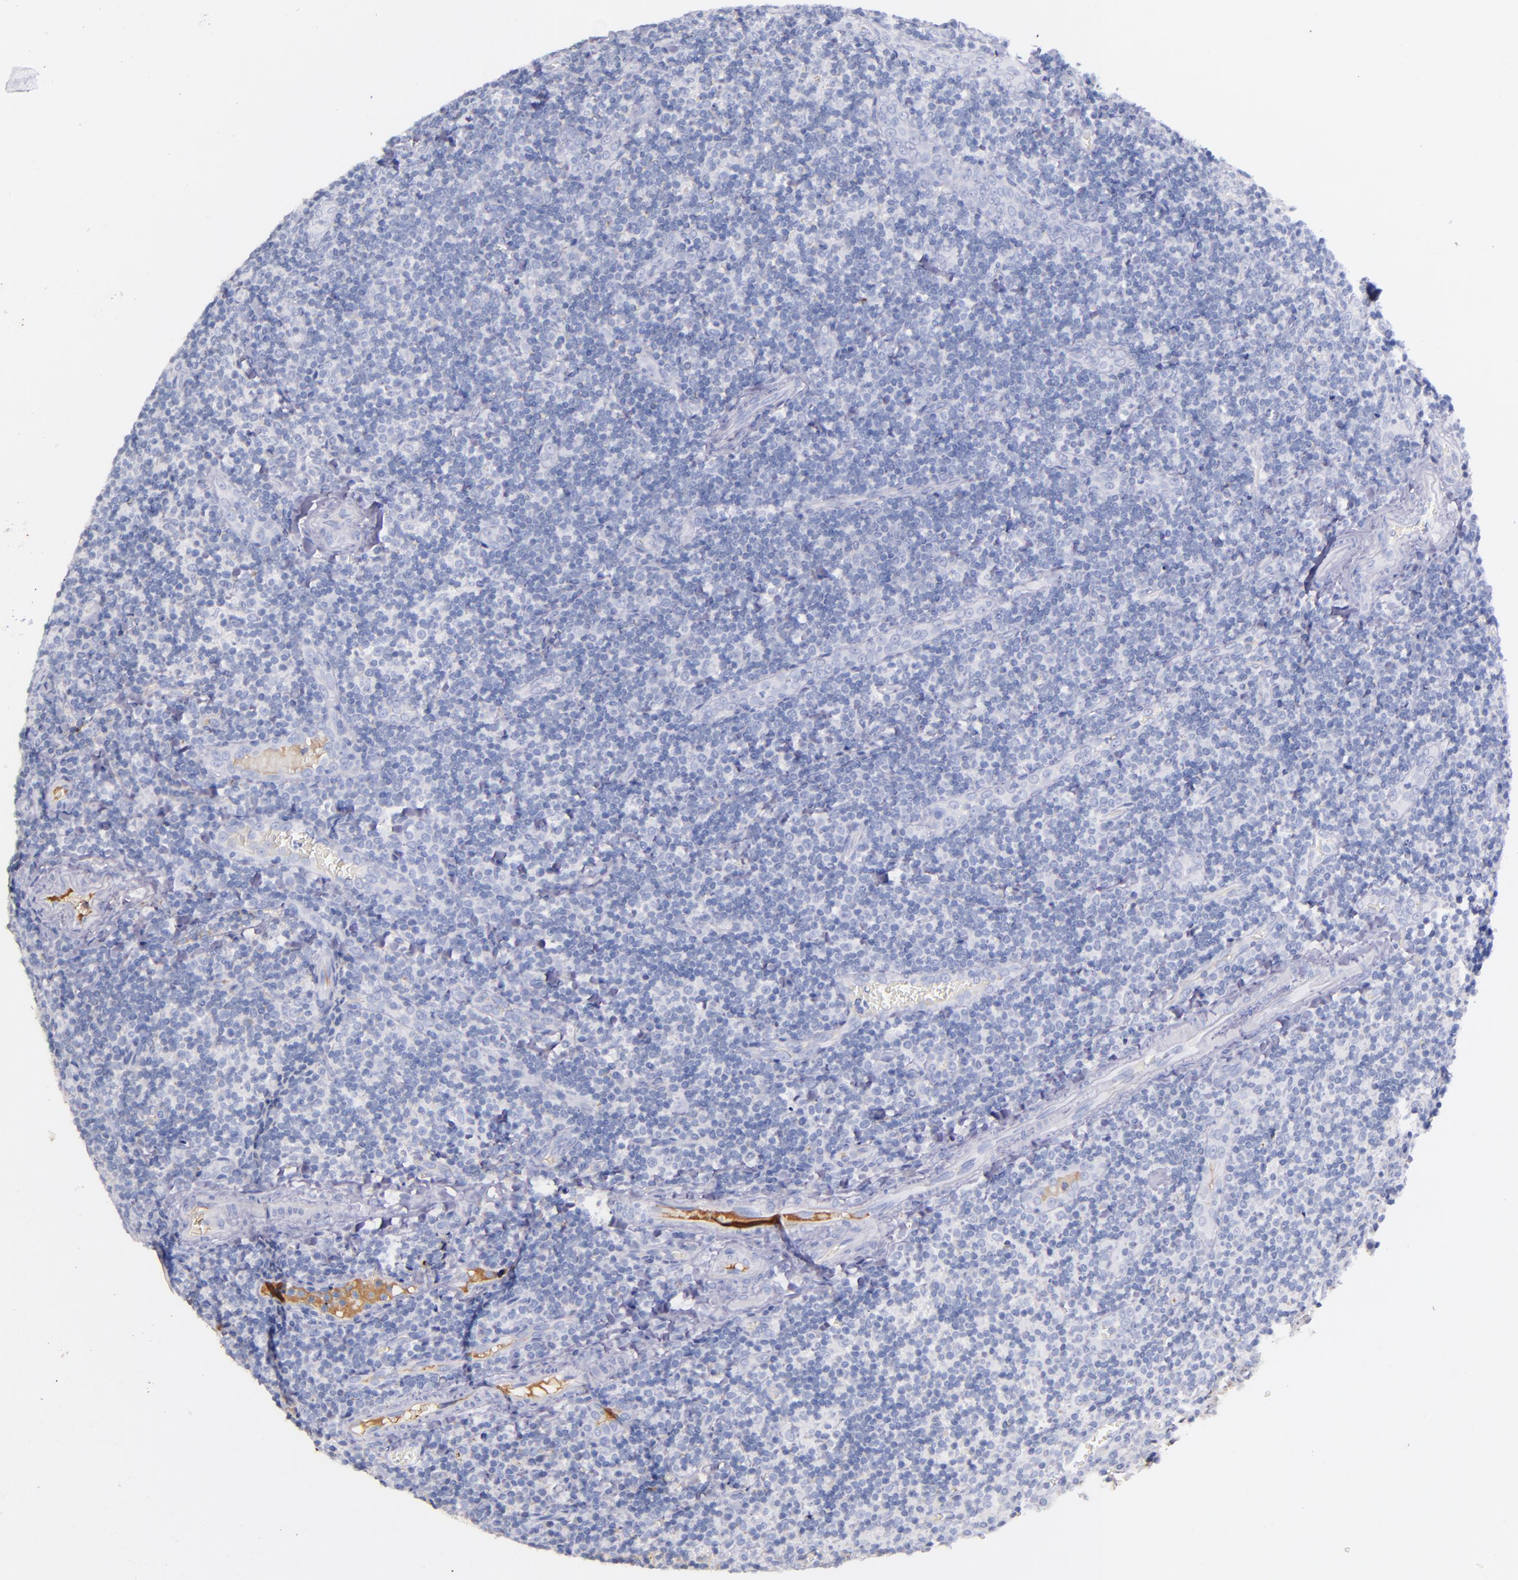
{"staining": {"intensity": "negative", "quantity": "none", "location": "none"}, "tissue": "tonsil", "cell_type": "Germinal center cells", "image_type": "normal", "snomed": [{"axis": "morphology", "description": "Normal tissue, NOS"}, {"axis": "topography", "description": "Tonsil"}], "caption": "This is an IHC image of benign human tonsil. There is no positivity in germinal center cells.", "gene": "KNG1", "patient": {"sex": "male", "age": 20}}